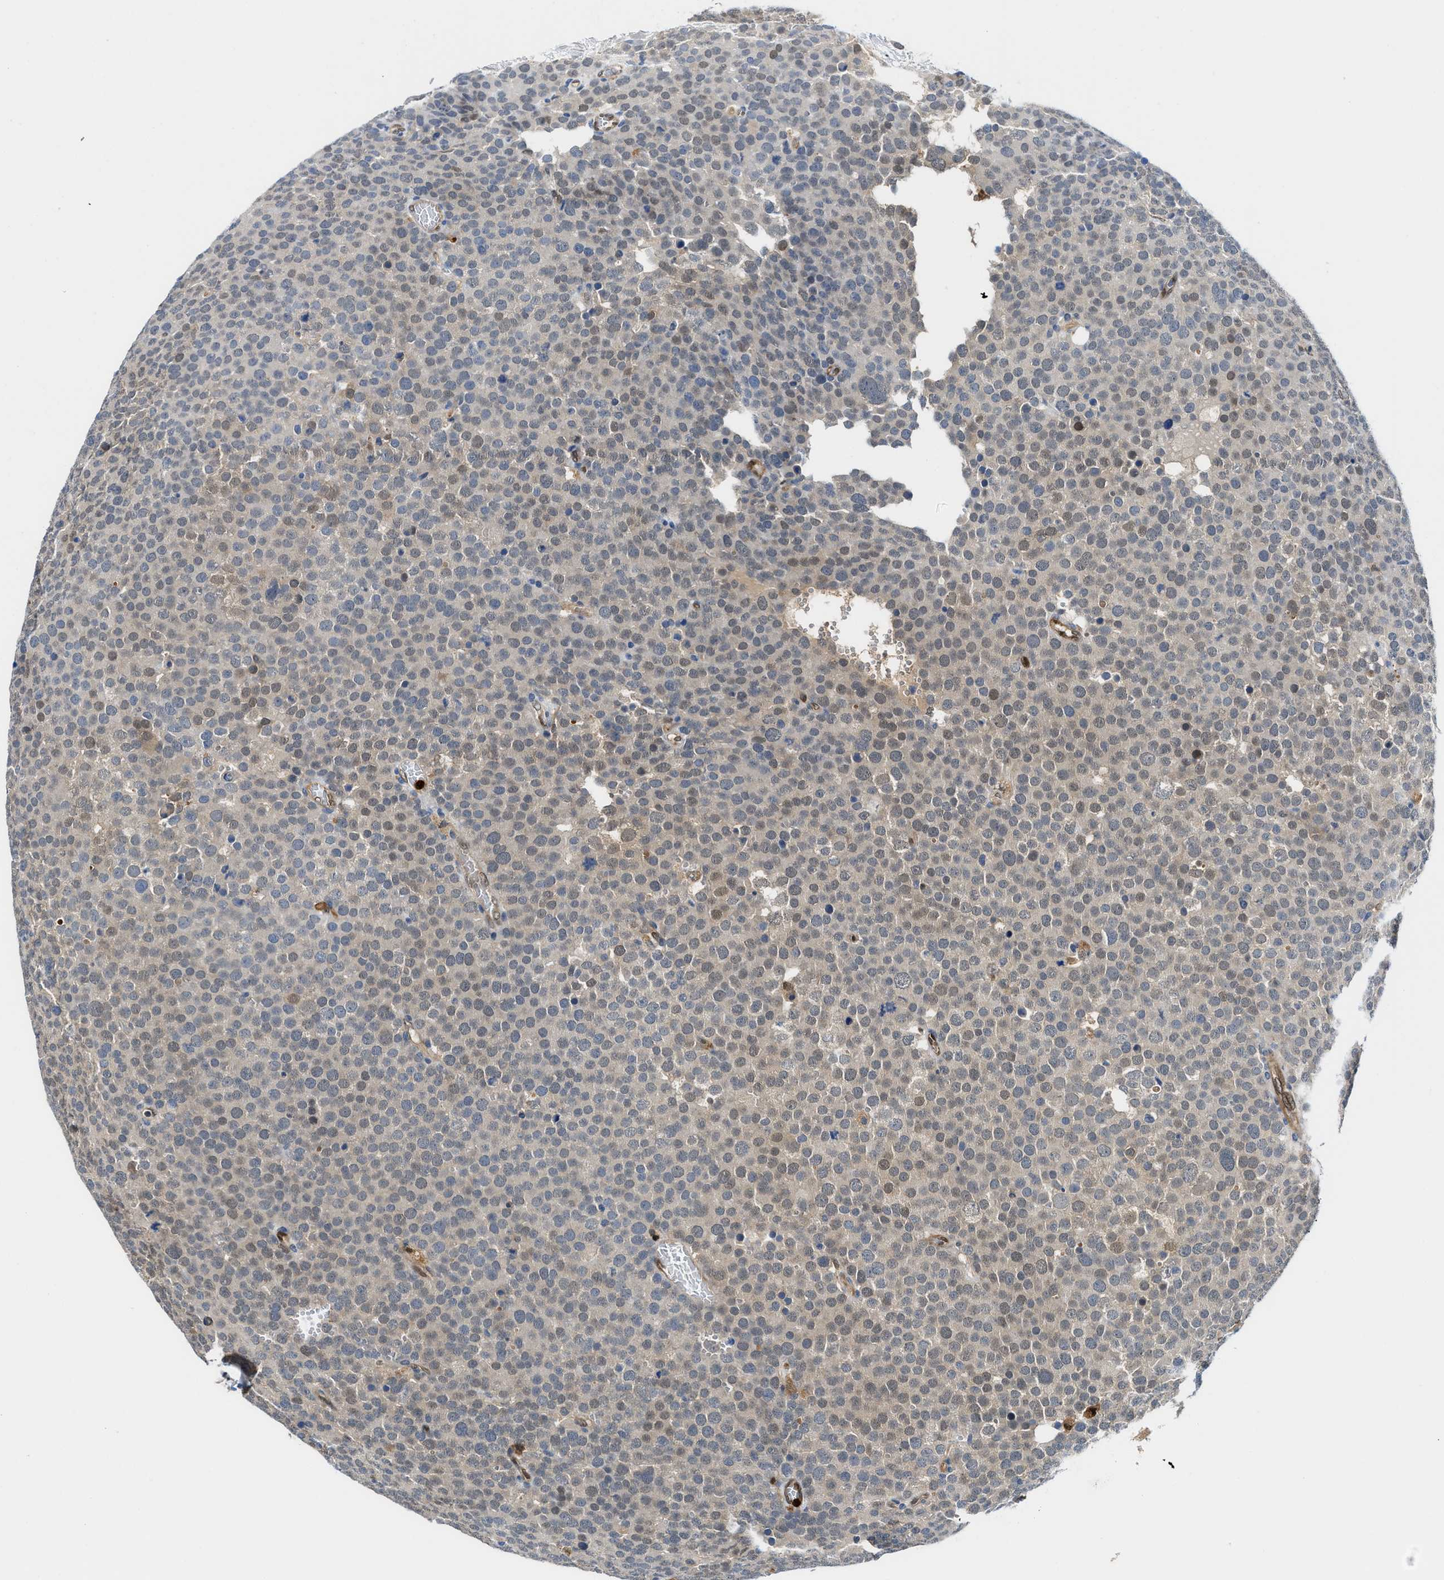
{"staining": {"intensity": "weak", "quantity": "25%-75%", "location": "nuclear"}, "tissue": "testis cancer", "cell_type": "Tumor cells", "image_type": "cancer", "snomed": [{"axis": "morphology", "description": "Normal tissue, NOS"}, {"axis": "morphology", "description": "Seminoma, NOS"}, {"axis": "topography", "description": "Testis"}], "caption": "Protein analysis of seminoma (testis) tissue demonstrates weak nuclear staining in about 25%-75% of tumor cells.", "gene": "LTA4H", "patient": {"sex": "male", "age": 71}}